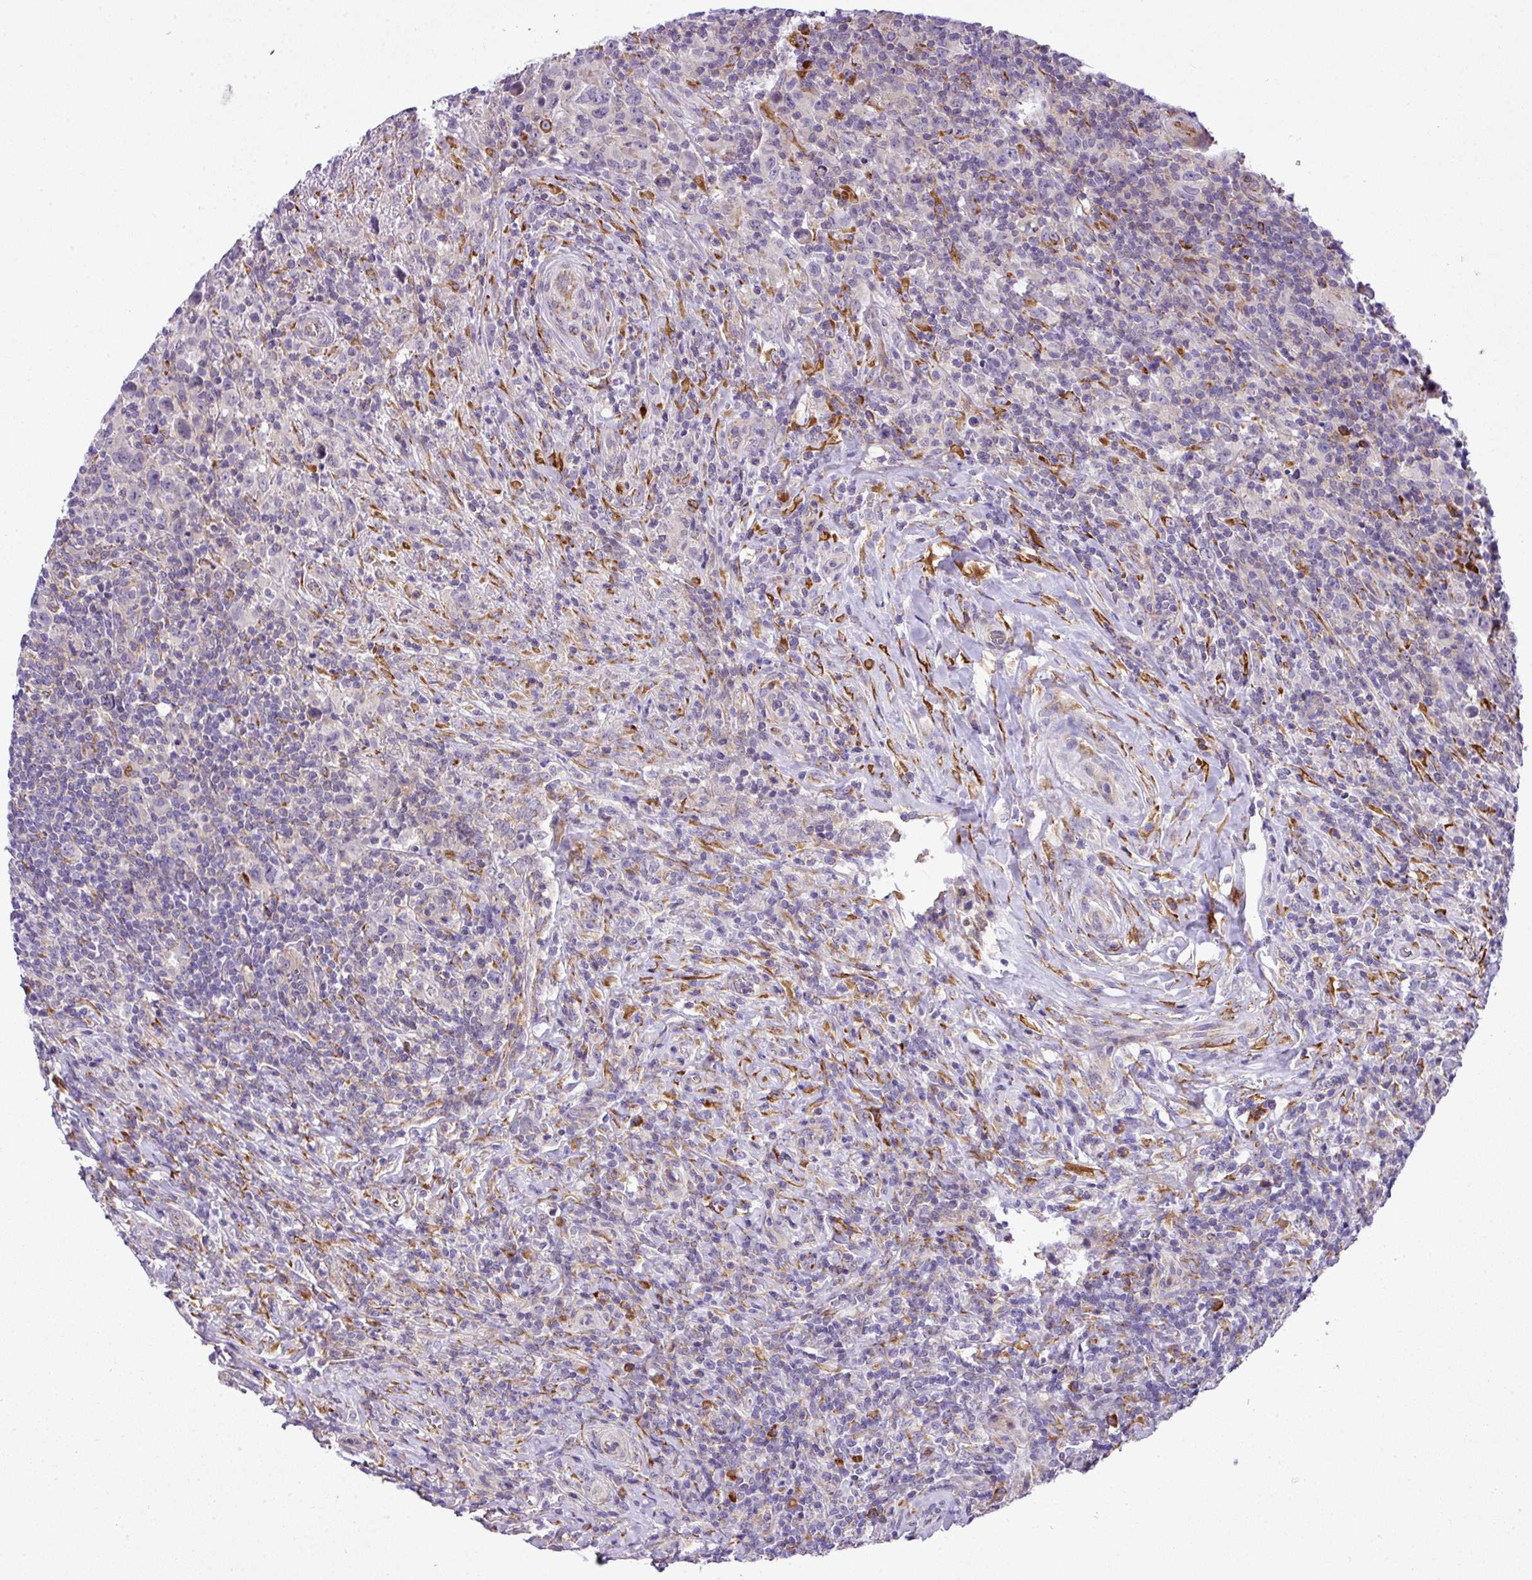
{"staining": {"intensity": "negative", "quantity": "none", "location": "none"}, "tissue": "lymphoma", "cell_type": "Tumor cells", "image_type": "cancer", "snomed": [{"axis": "morphology", "description": "Hodgkin's disease, NOS"}, {"axis": "topography", "description": "Lymph node"}], "caption": "A micrograph of Hodgkin's disease stained for a protein demonstrates no brown staining in tumor cells.", "gene": "CFAP97", "patient": {"sex": "female", "age": 18}}